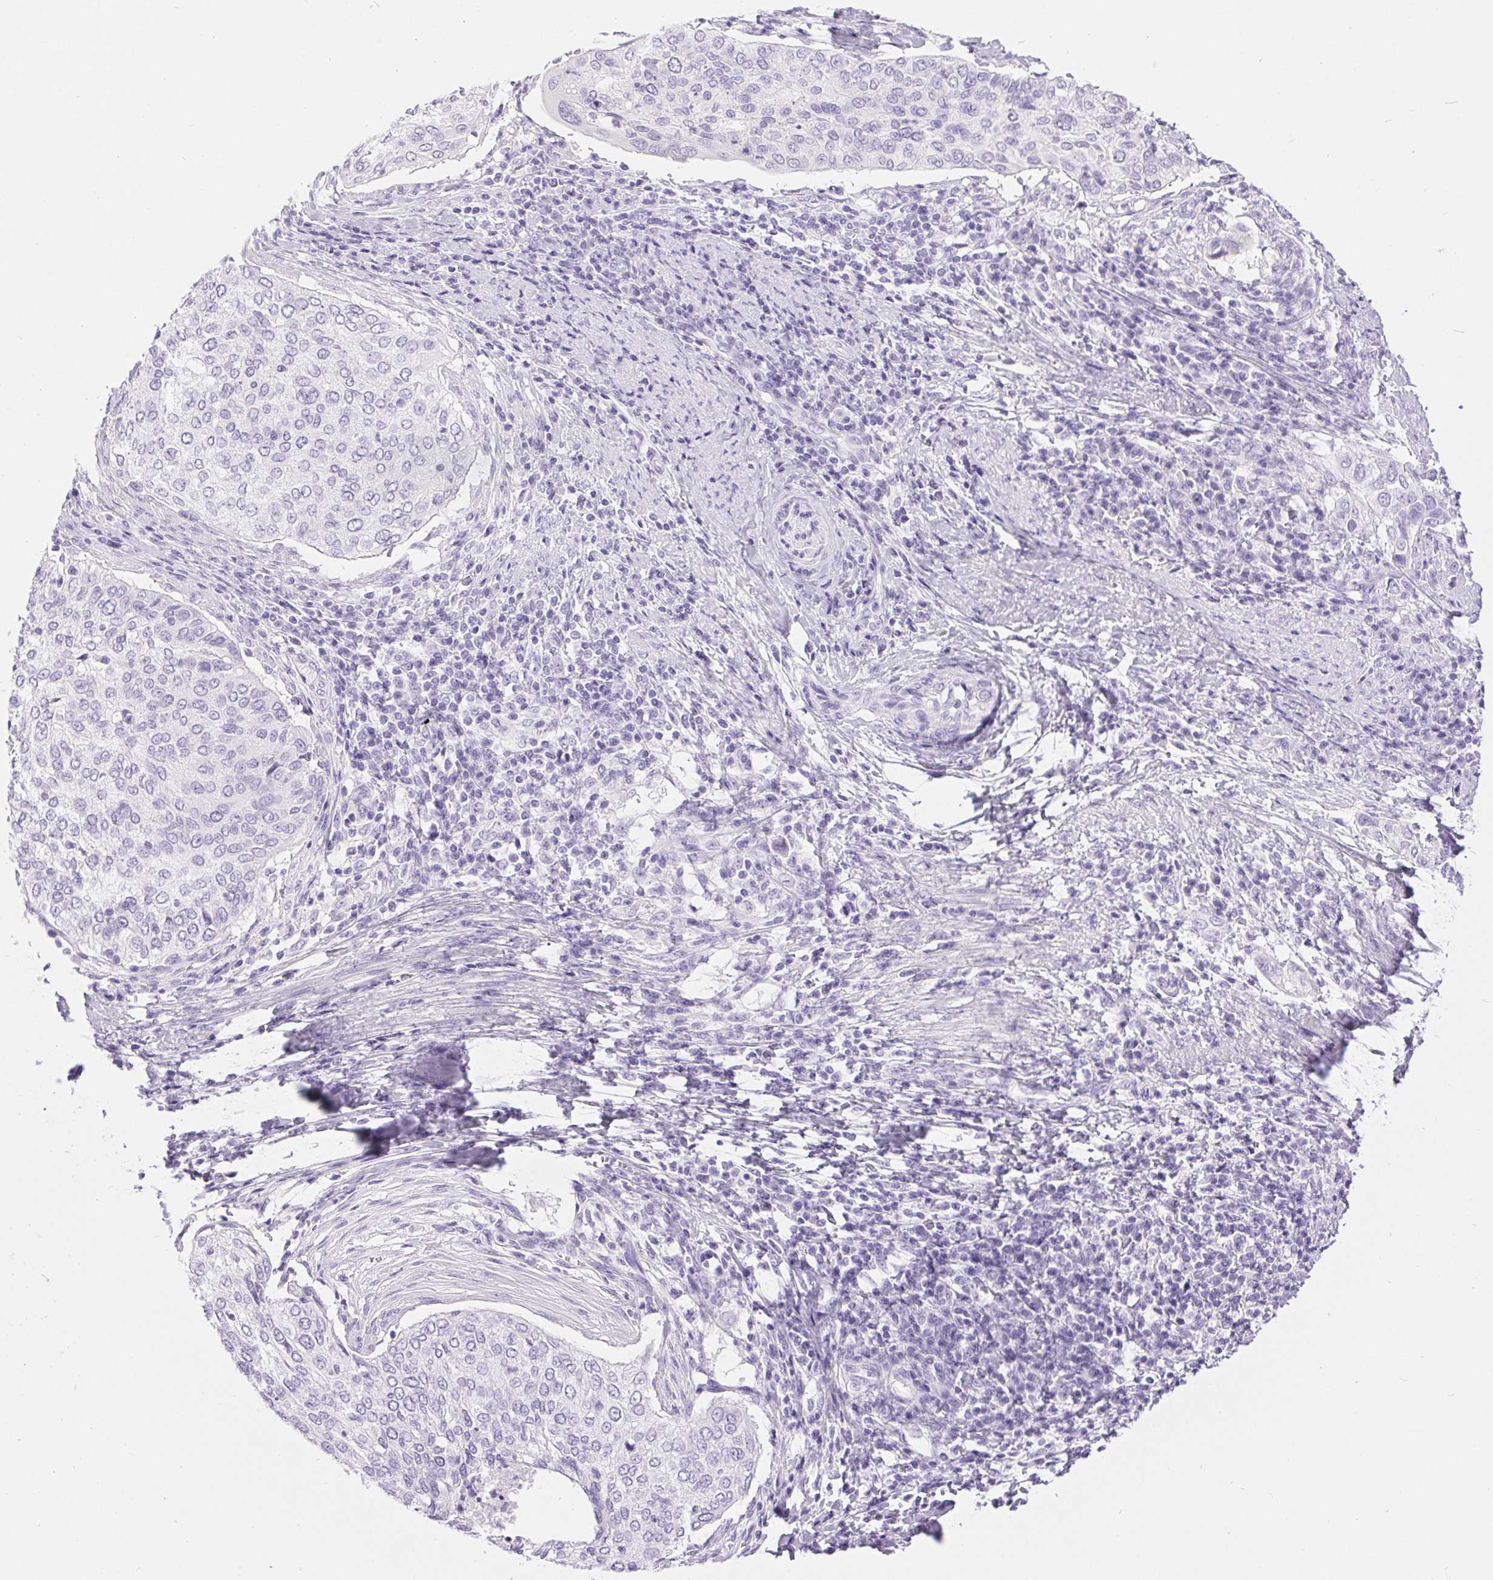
{"staining": {"intensity": "negative", "quantity": "none", "location": "none"}, "tissue": "cervical cancer", "cell_type": "Tumor cells", "image_type": "cancer", "snomed": [{"axis": "morphology", "description": "Squamous cell carcinoma, NOS"}, {"axis": "topography", "description": "Cervix"}], "caption": "Micrograph shows no protein staining in tumor cells of cervical squamous cell carcinoma tissue. (DAB immunohistochemistry (IHC), high magnification).", "gene": "XDH", "patient": {"sex": "female", "age": 38}}